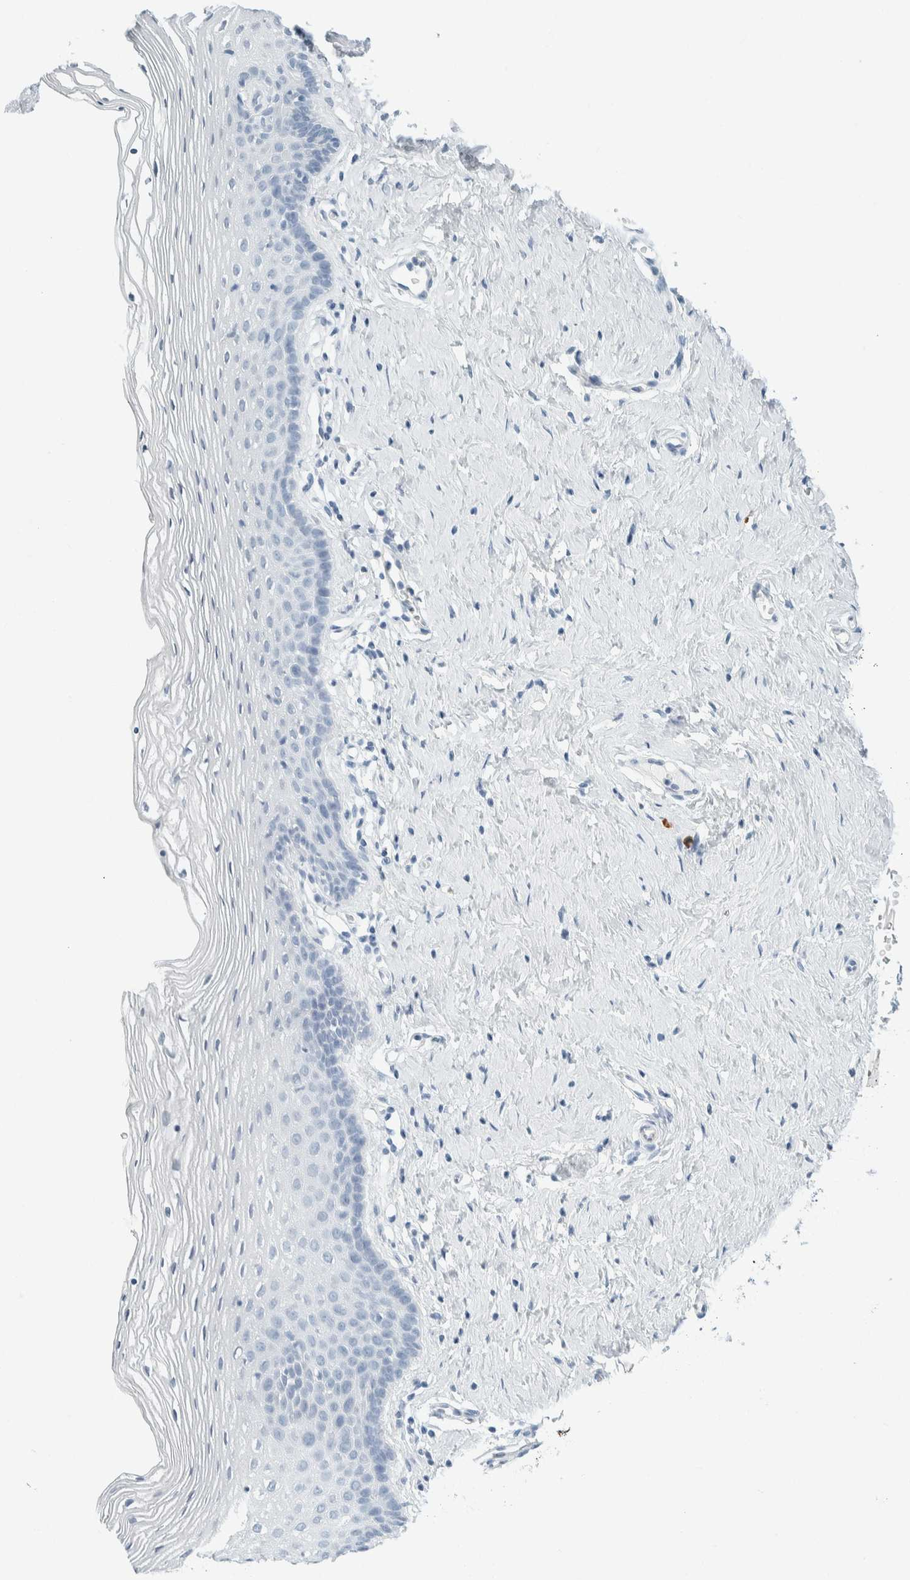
{"staining": {"intensity": "negative", "quantity": "none", "location": "none"}, "tissue": "vagina", "cell_type": "Squamous epithelial cells", "image_type": "normal", "snomed": [{"axis": "morphology", "description": "Normal tissue, NOS"}, {"axis": "topography", "description": "Vagina"}], "caption": "High magnification brightfield microscopy of unremarkable vagina stained with DAB (3,3'-diaminobenzidine) (brown) and counterstained with hematoxylin (blue): squamous epithelial cells show no significant positivity.", "gene": "ARHGAP27", "patient": {"sex": "female", "age": 32}}